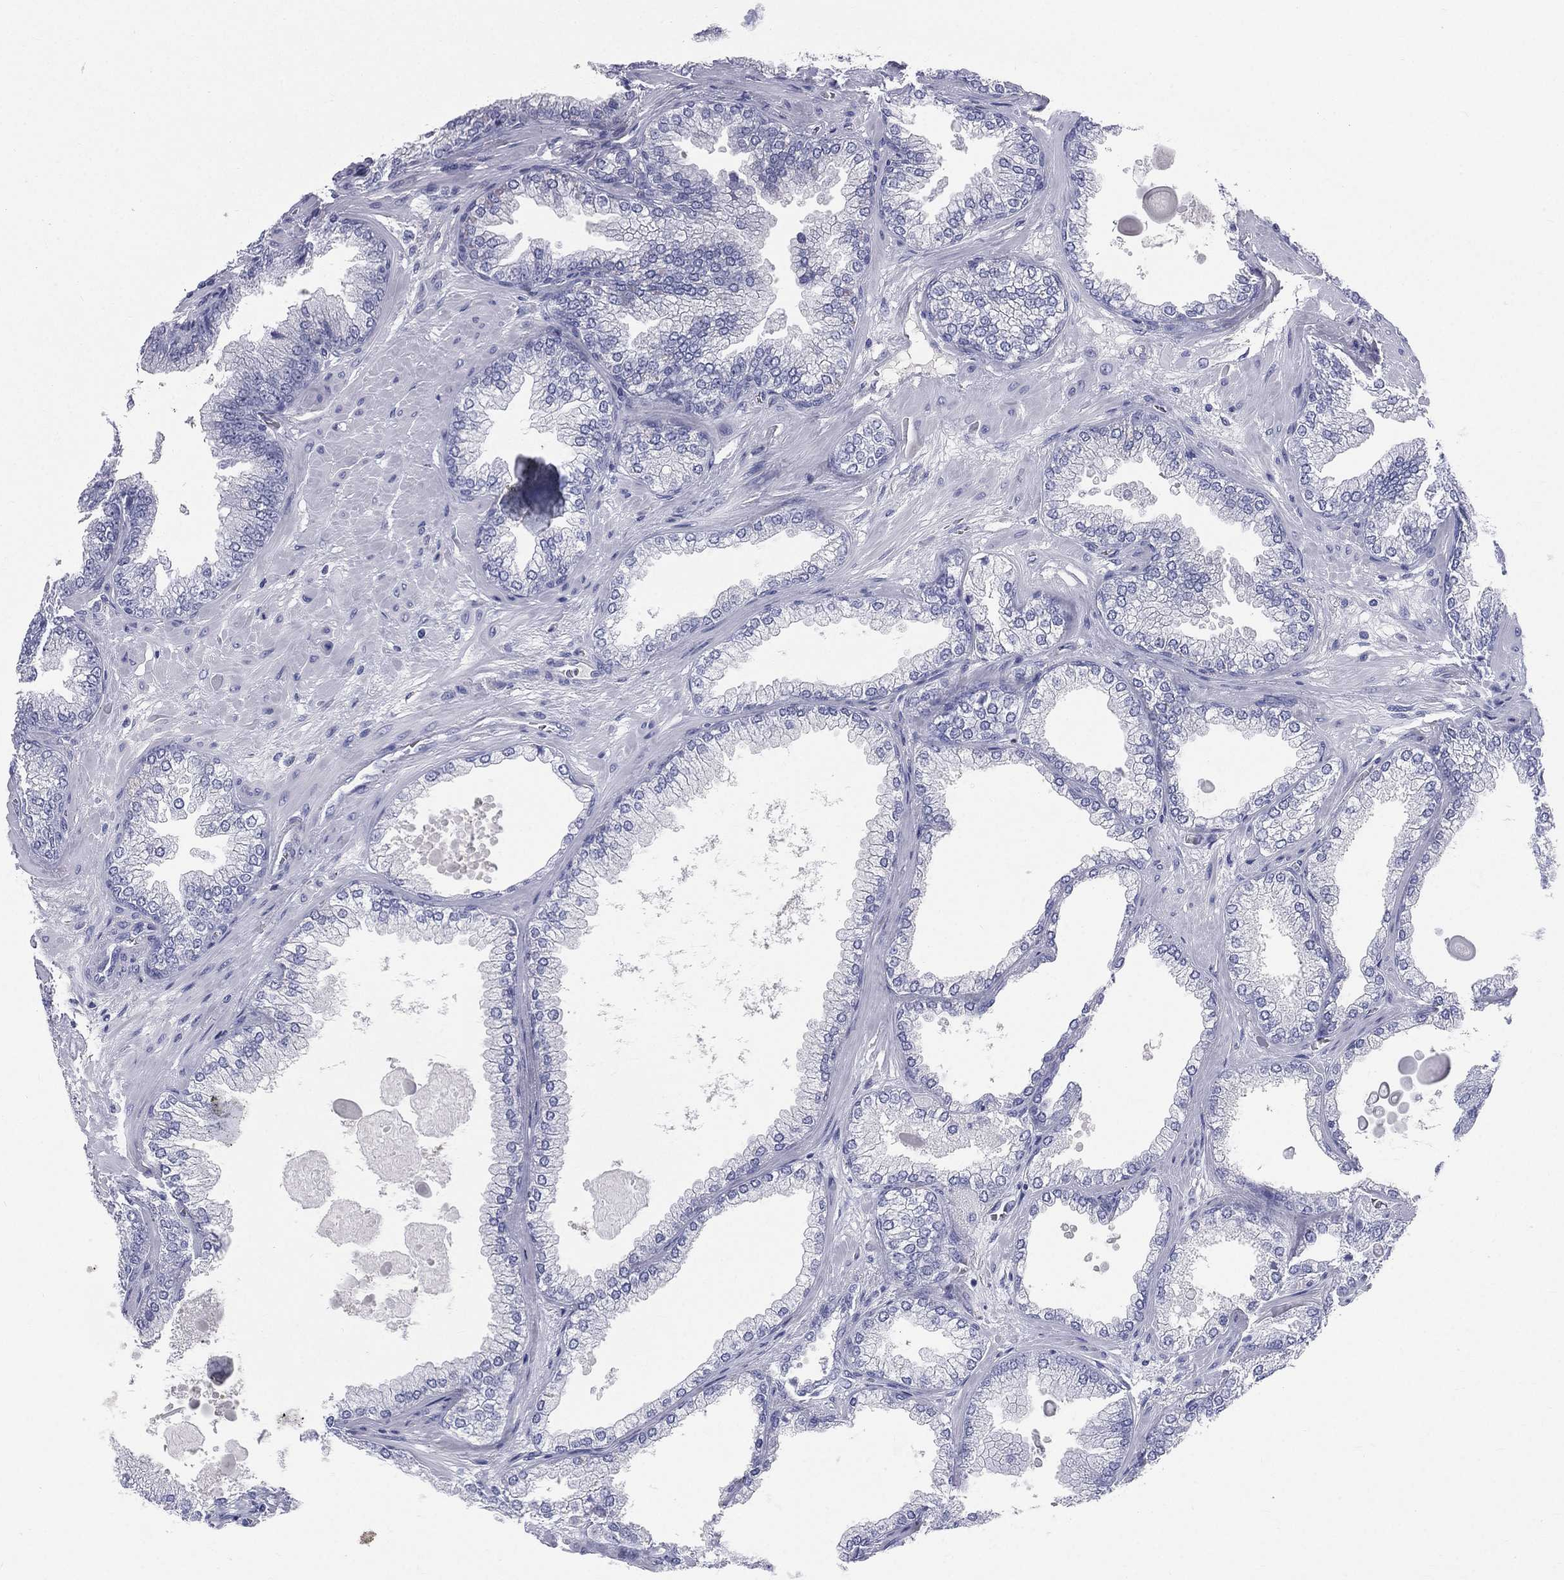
{"staining": {"intensity": "negative", "quantity": "none", "location": "none"}, "tissue": "prostate cancer", "cell_type": "Tumor cells", "image_type": "cancer", "snomed": [{"axis": "morphology", "description": "Adenocarcinoma, Low grade"}, {"axis": "topography", "description": "Prostate"}], "caption": "Tumor cells show no significant protein staining in prostate adenocarcinoma (low-grade).", "gene": "HP", "patient": {"sex": "male", "age": 72}}